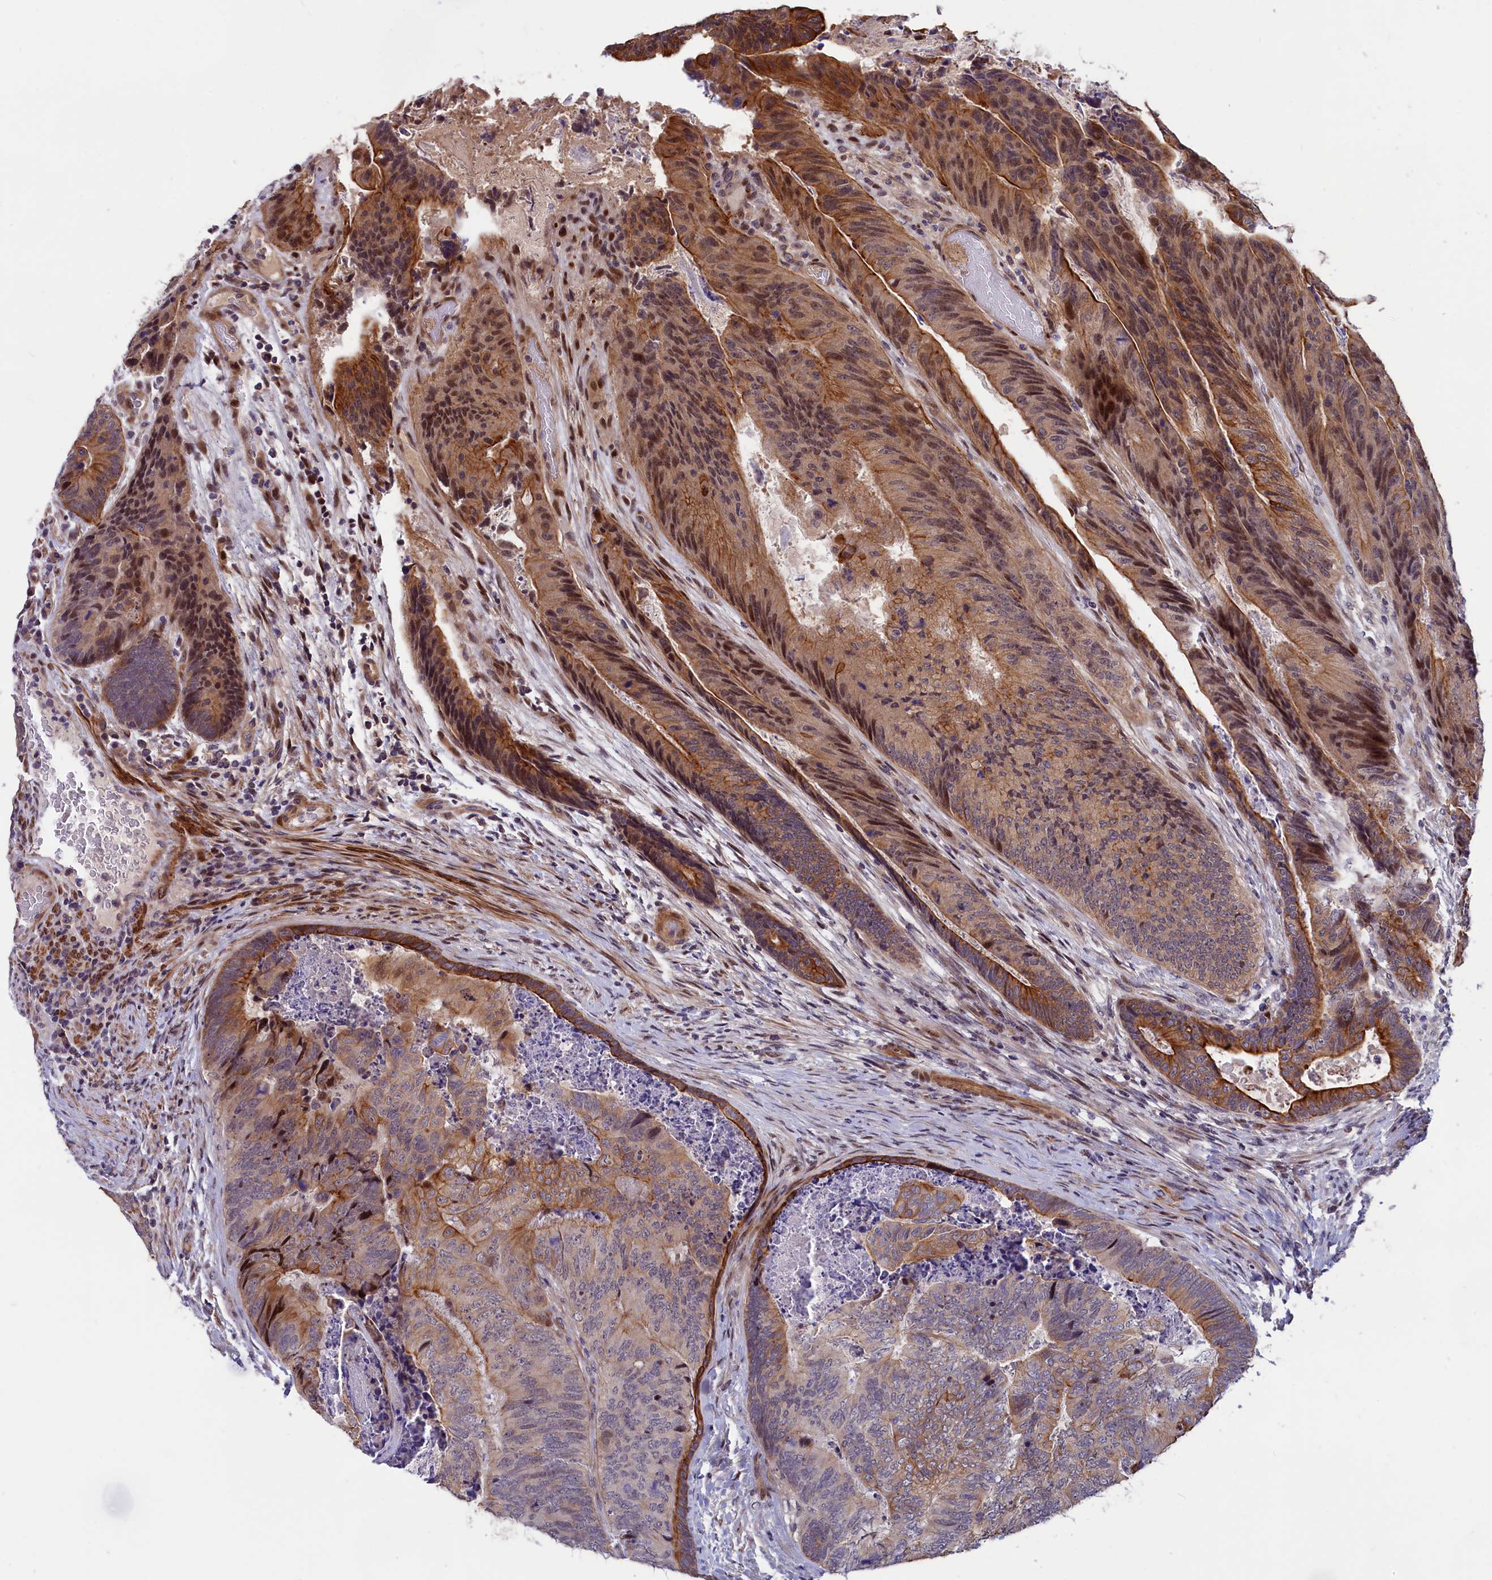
{"staining": {"intensity": "moderate", "quantity": "25%-75%", "location": "cytoplasmic/membranous,nuclear"}, "tissue": "colorectal cancer", "cell_type": "Tumor cells", "image_type": "cancer", "snomed": [{"axis": "morphology", "description": "Adenocarcinoma, NOS"}, {"axis": "topography", "description": "Colon"}], "caption": "Moderate cytoplasmic/membranous and nuclear expression is appreciated in approximately 25%-75% of tumor cells in colorectal cancer.", "gene": "ANKRD34B", "patient": {"sex": "female", "age": 67}}